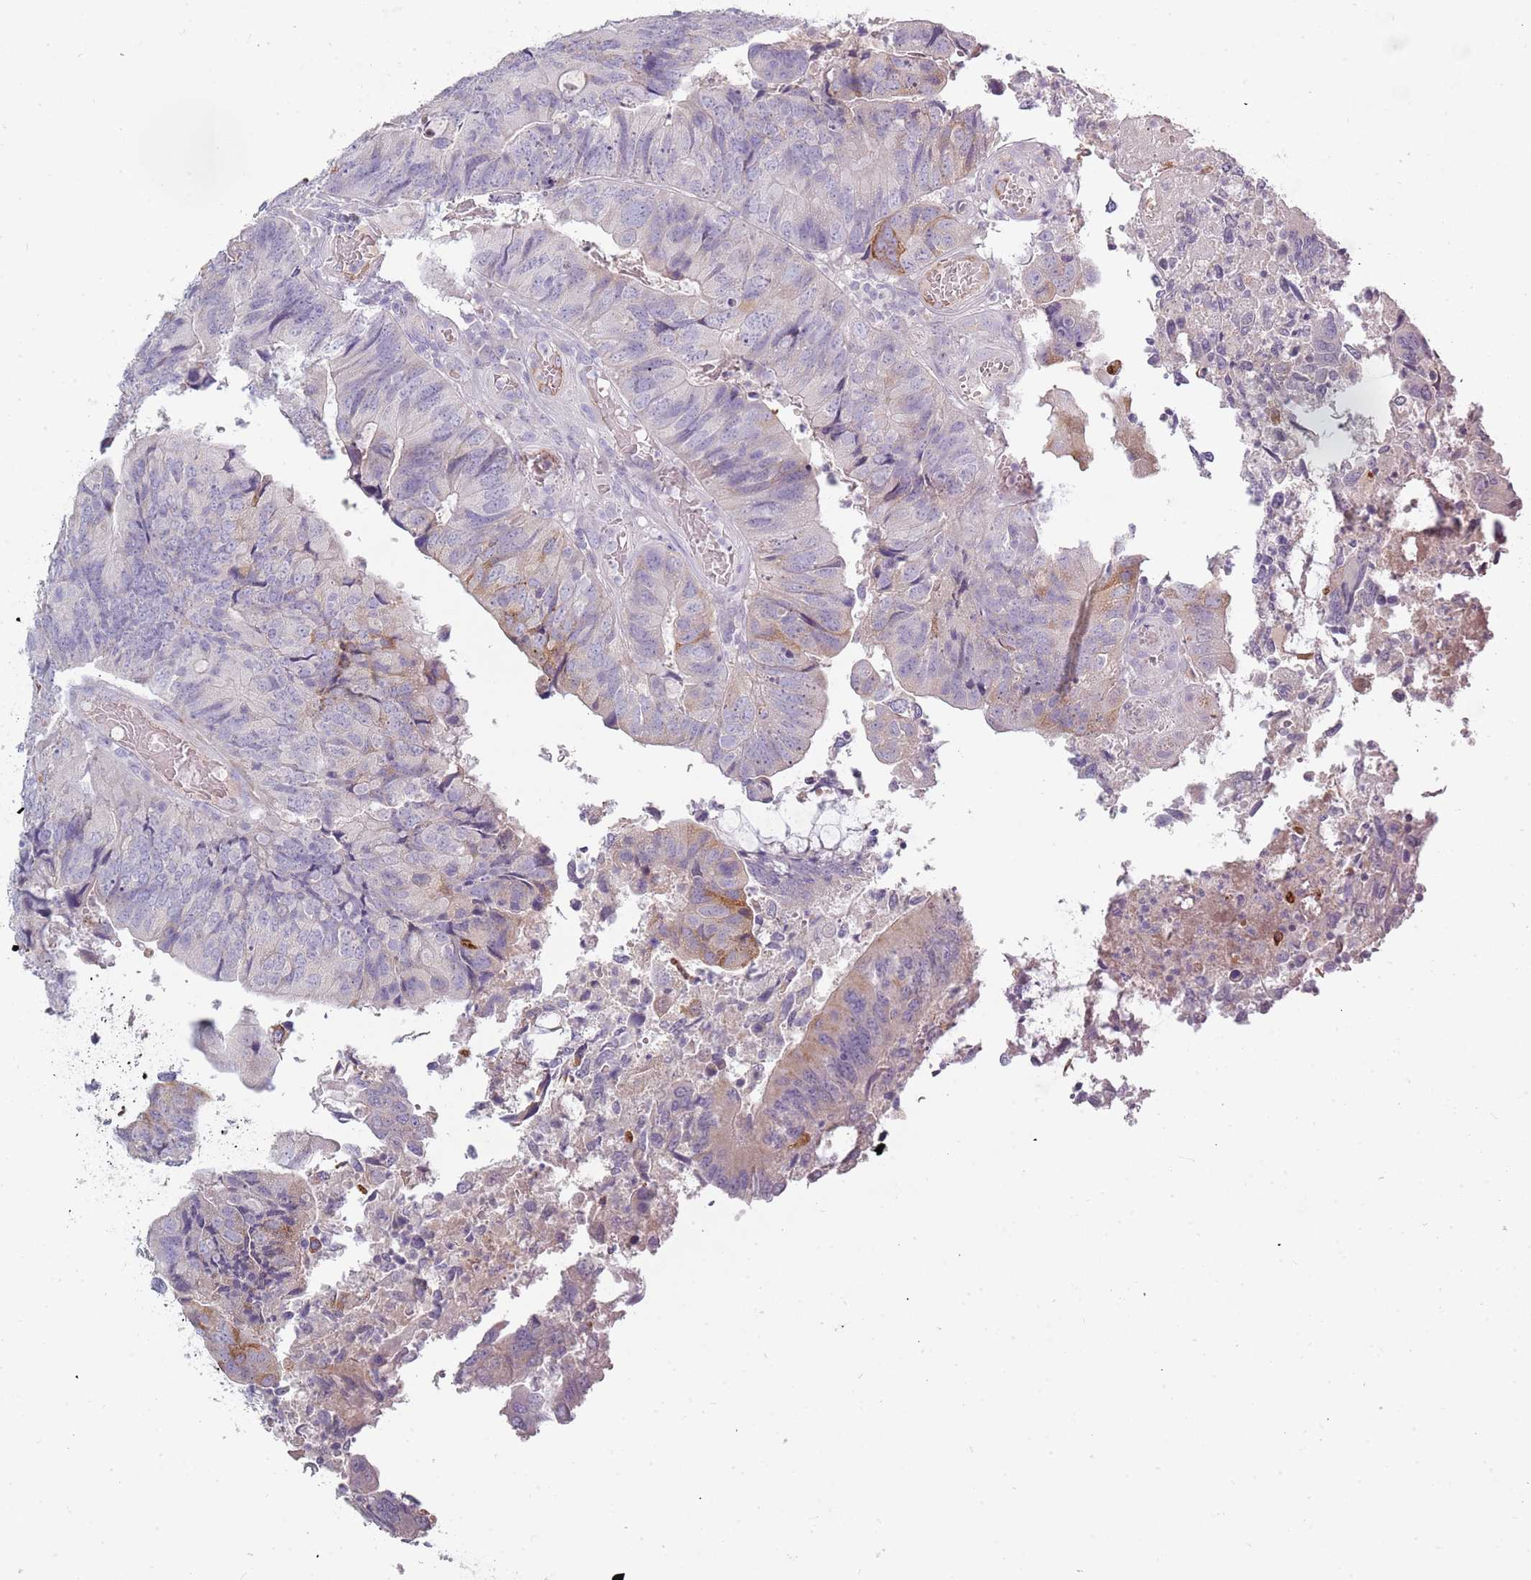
{"staining": {"intensity": "moderate", "quantity": "<25%", "location": "cytoplasmic/membranous"}, "tissue": "colorectal cancer", "cell_type": "Tumor cells", "image_type": "cancer", "snomed": [{"axis": "morphology", "description": "Adenocarcinoma, NOS"}, {"axis": "topography", "description": "Colon"}], "caption": "A micrograph showing moderate cytoplasmic/membranous positivity in about <25% of tumor cells in adenocarcinoma (colorectal), as visualized by brown immunohistochemical staining.", "gene": "TNFRSF6B", "patient": {"sex": "female", "age": 67}}